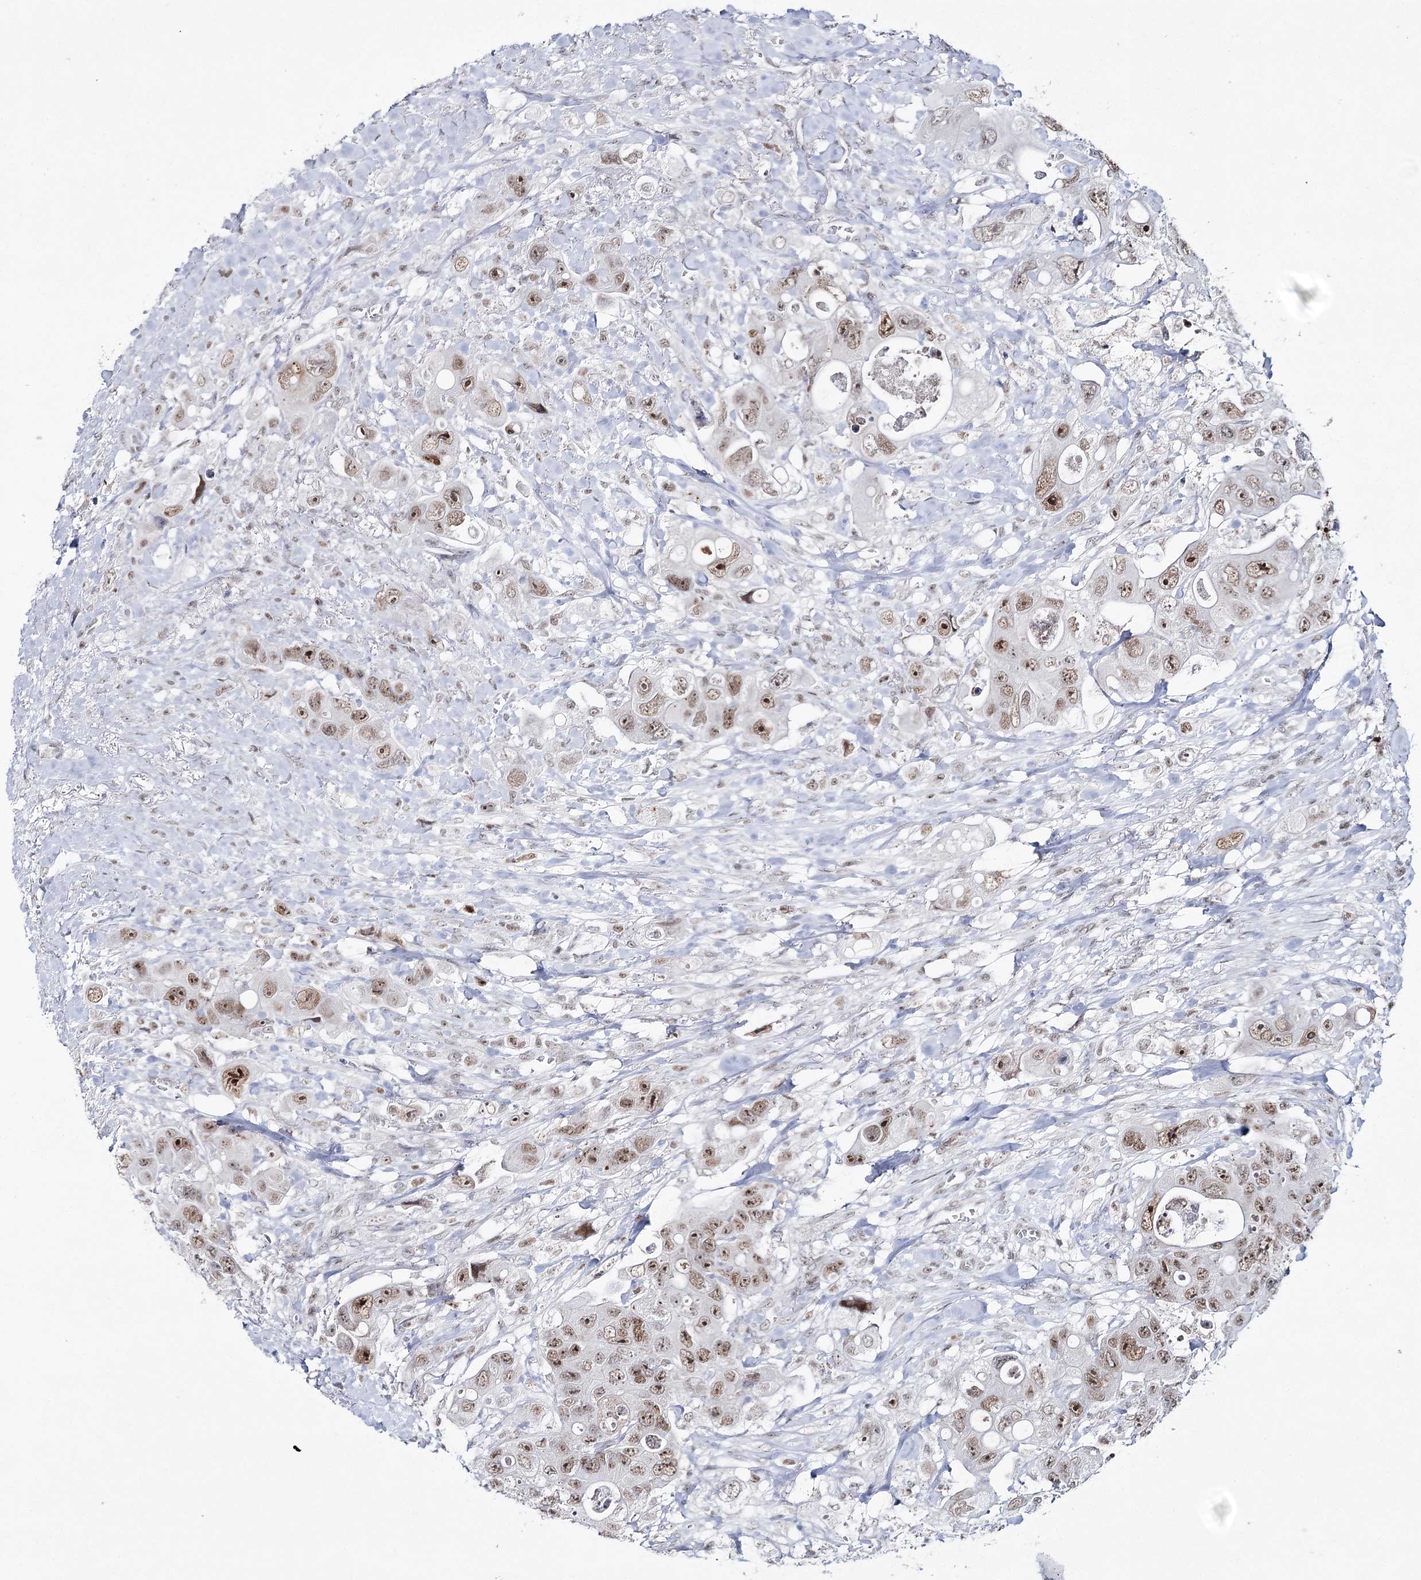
{"staining": {"intensity": "moderate", "quantity": ">75%", "location": "nuclear"}, "tissue": "colorectal cancer", "cell_type": "Tumor cells", "image_type": "cancer", "snomed": [{"axis": "morphology", "description": "Adenocarcinoma, NOS"}, {"axis": "topography", "description": "Colon"}], "caption": "Tumor cells show medium levels of moderate nuclear staining in about >75% of cells in human adenocarcinoma (colorectal). (DAB IHC with brightfield microscopy, high magnification).", "gene": "ZC3H8", "patient": {"sex": "female", "age": 46}}